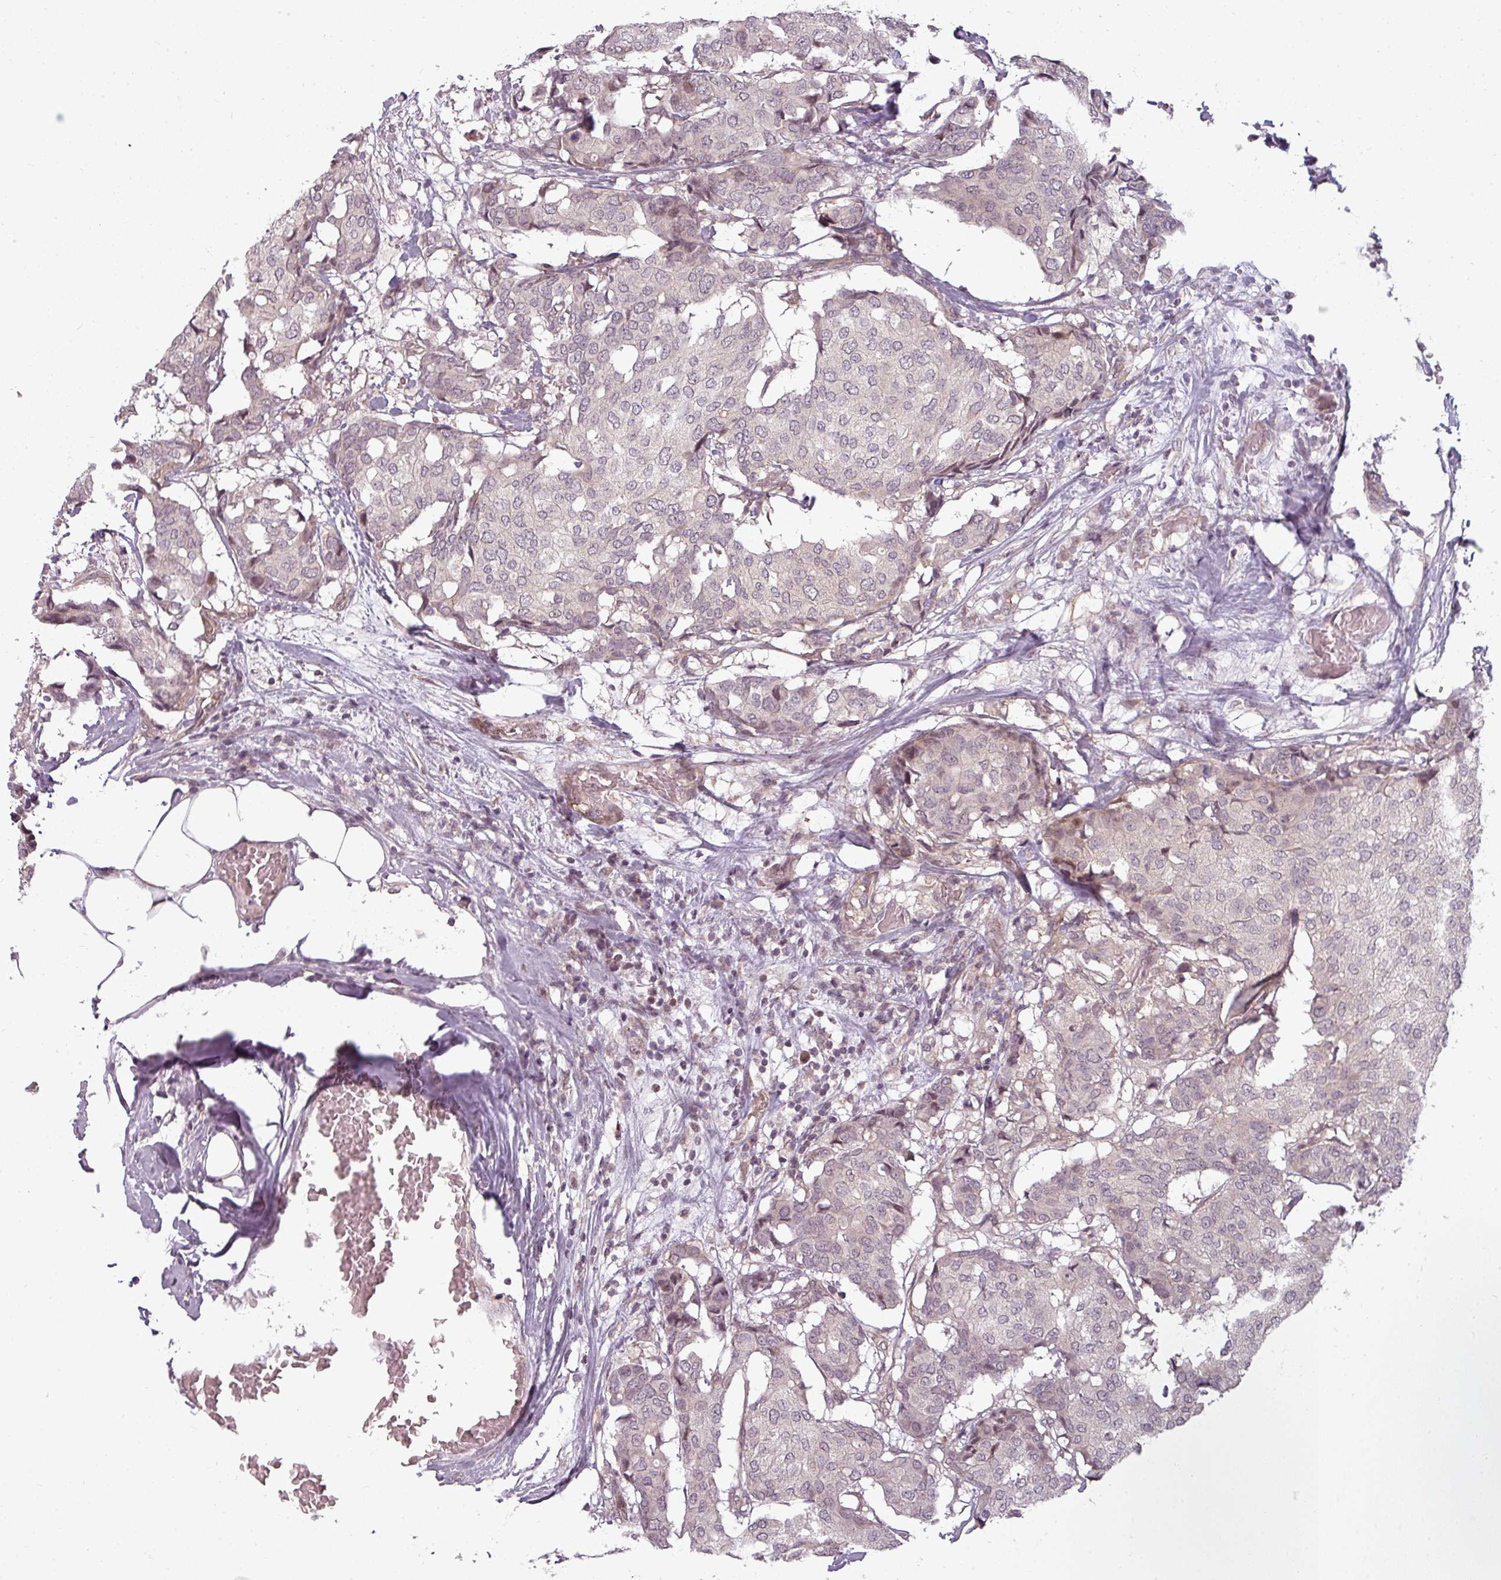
{"staining": {"intensity": "negative", "quantity": "none", "location": "none"}, "tissue": "breast cancer", "cell_type": "Tumor cells", "image_type": "cancer", "snomed": [{"axis": "morphology", "description": "Duct carcinoma"}, {"axis": "topography", "description": "Breast"}], "caption": "Tumor cells show no significant protein positivity in breast cancer (invasive ductal carcinoma).", "gene": "CLIC1", "patient": {"sex": "female", "age": 75}}